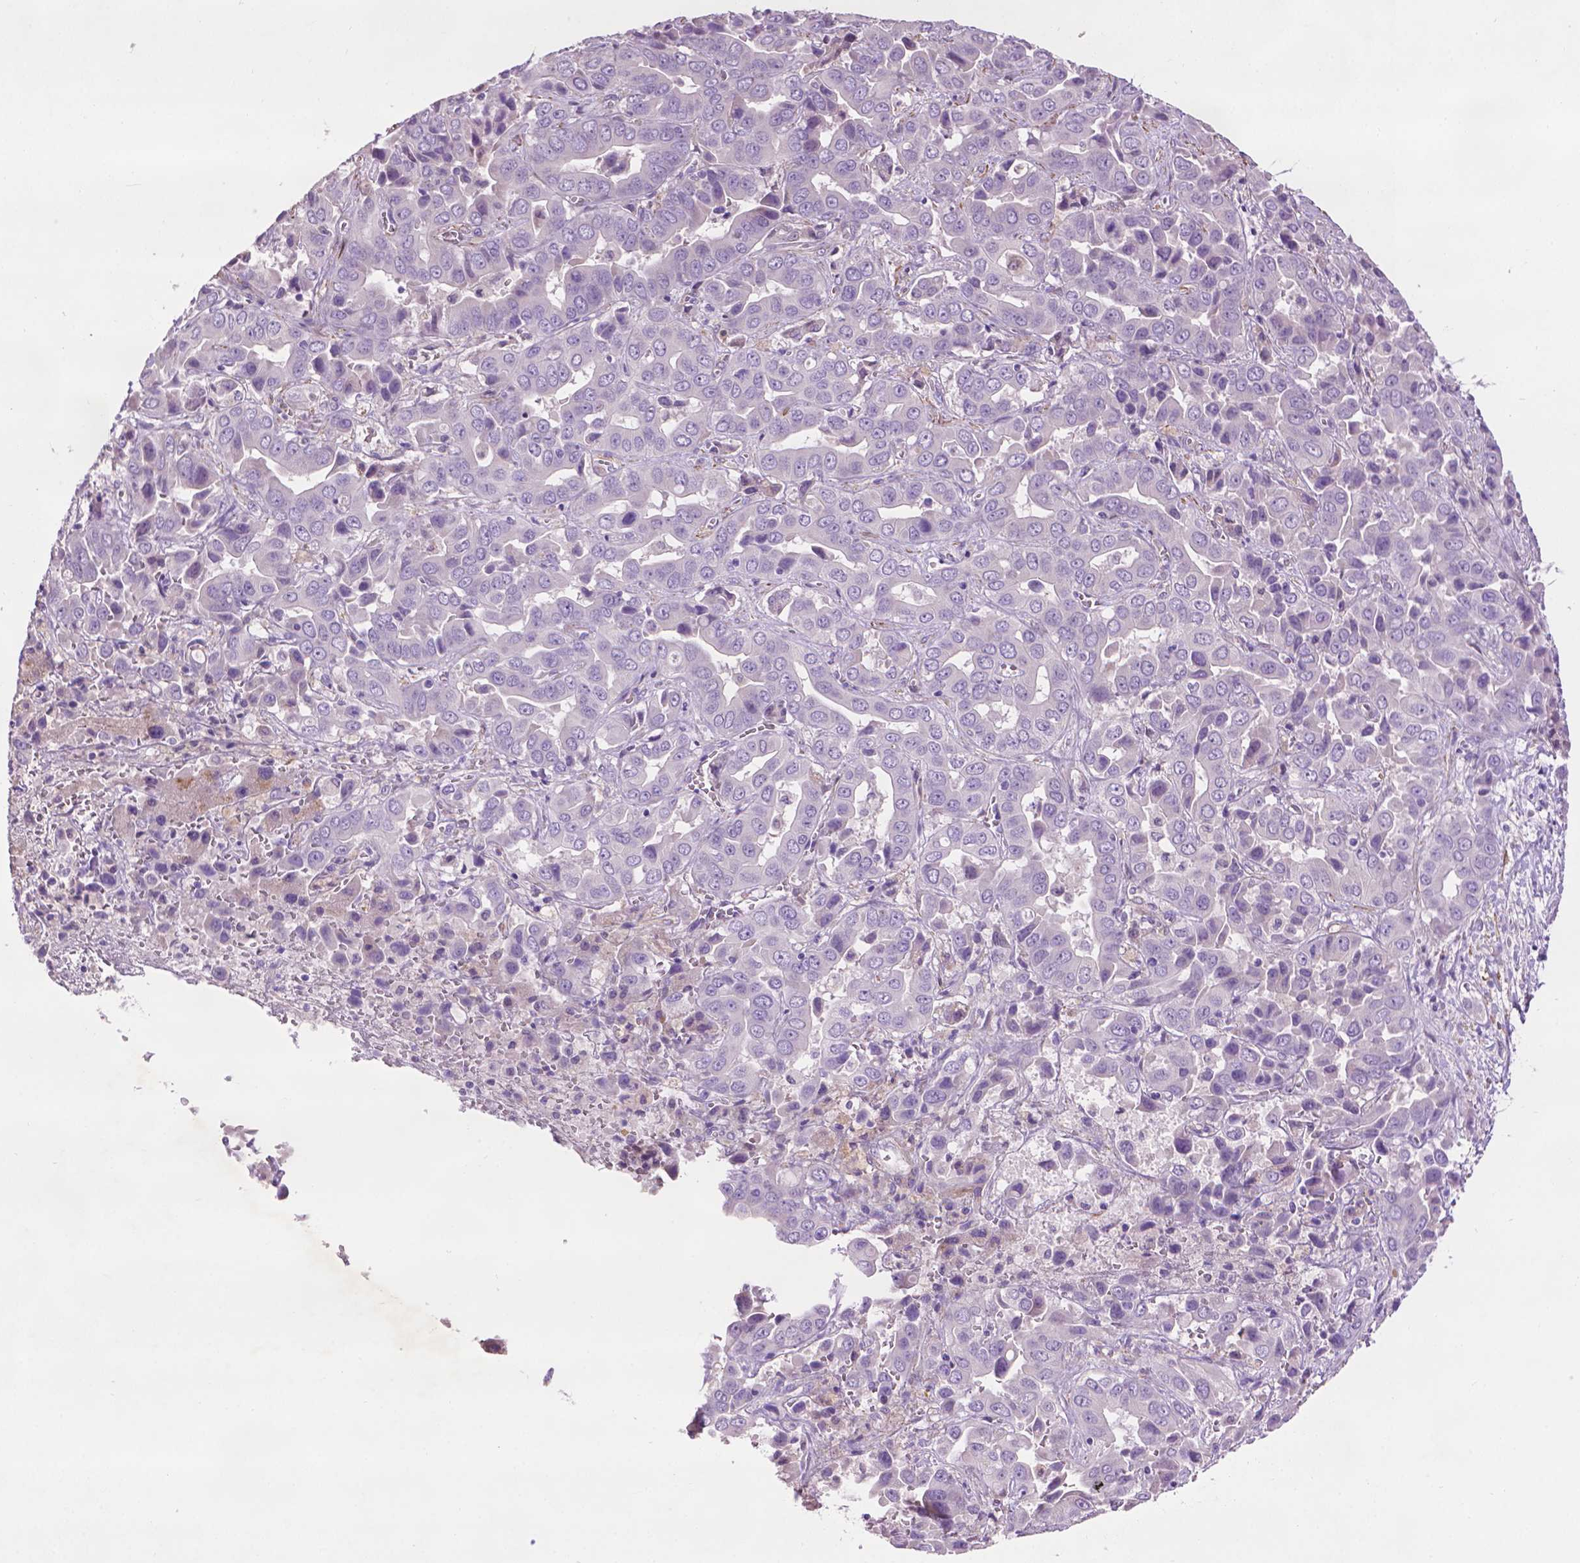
{"staining": {"intensity": "negative", "quantity": "none", "location": "none"}, "tissue": "liver cancer", "cell_type": "Tumor cells", "image_type": "cancer", "snomed": [{"axis": "morphology", "description": "Cholangiocarcinoma"}, {"axis": "topography", "description": "Liver"}], "caption": "IHC histopathology image of neoplastic tissue: liver cancer stained with DAB exhibits no significant protein expression in tumor cells.", "gene": "AQP10", "patient": {"sex": "female", "age": 52}}